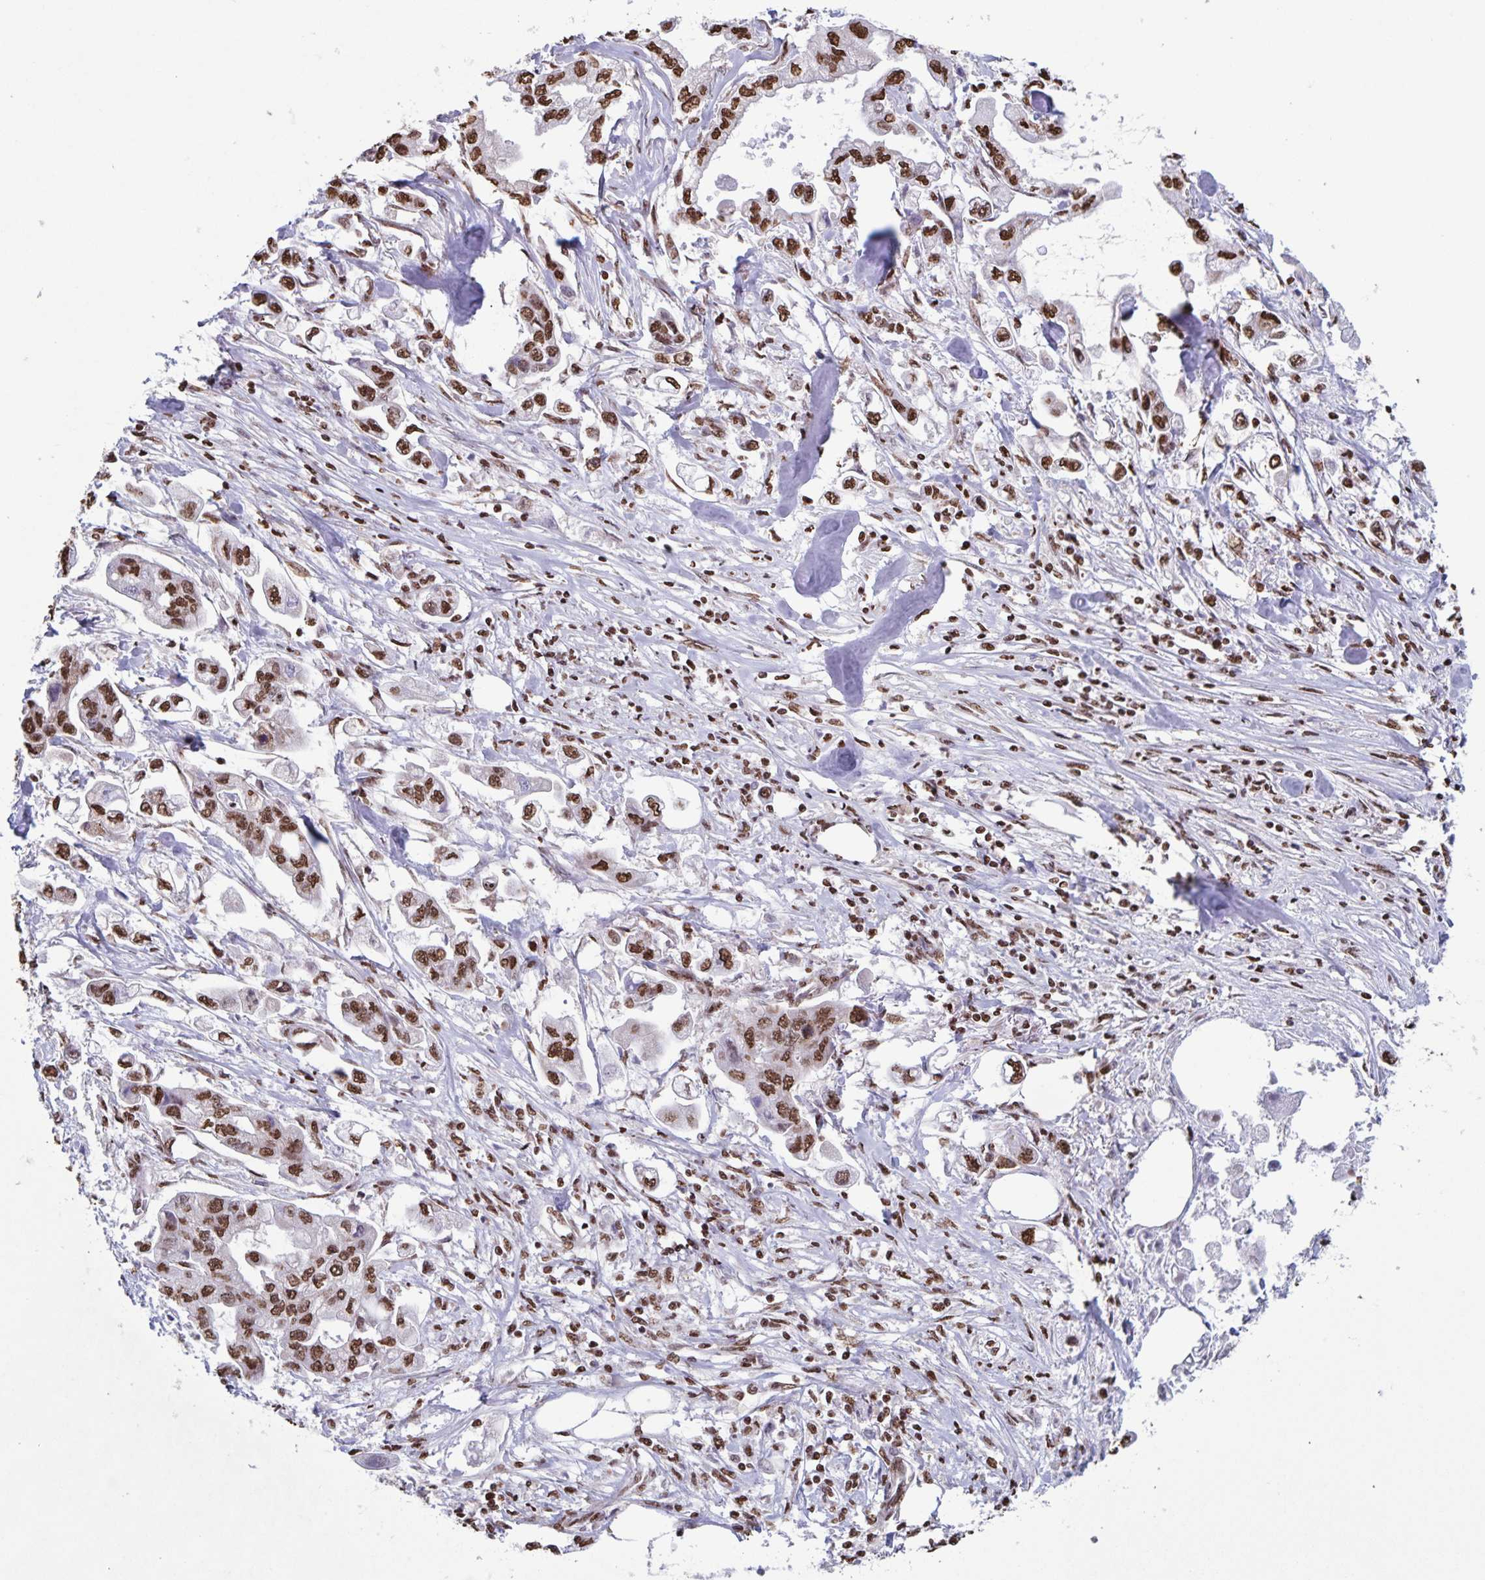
{"staining": {"intensity": "strong", "quantity": ">75%", "location": "nuclear"}, "tissue": "stomach cancer", "cell_type": "Tumor cells", "image_type": "cancer", "snomed": [{"axis": "morphology", "description": "Adenocarcinoma, NOS"}, {"axis": "topography", "description": "Stomach"}], "caption": "High-magnification brightfield microscopy of stomach adenocarcinoma stained with DAB (brown) and counterstained with hematoxylin (blue). tumor cells exhibit strong nuclear positivity is identified in approximately>75% of cells. (Stains: DAB in brown, nuclei in blue, Microscopy: brightfield microscopy at high magnification).", "gene": "DUT", "patient": {"sex": "male", "age": 62}}